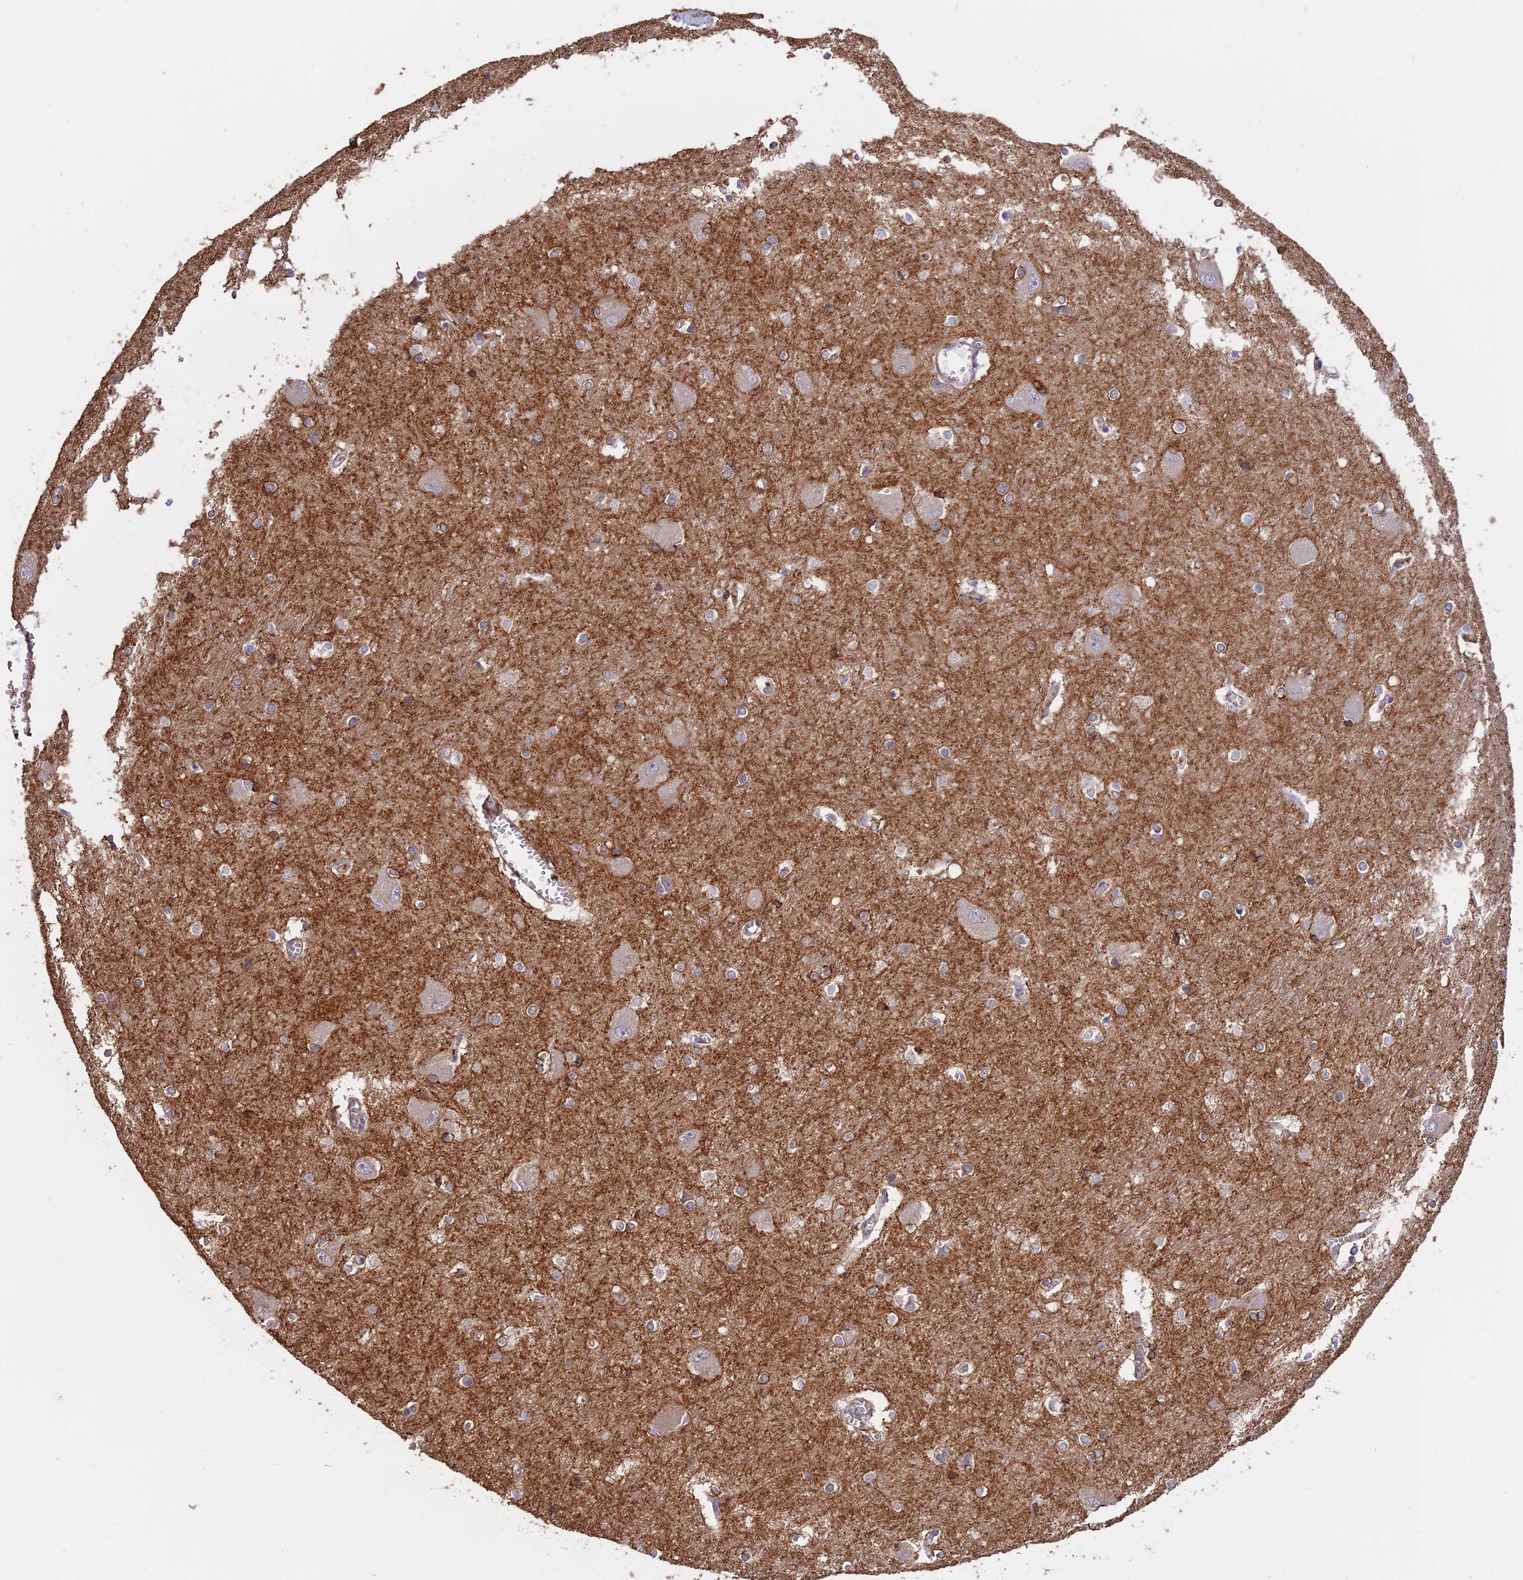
{"staining": {"intensity": "weak", "quantity": "<25%", "location": "cytoplasmic/membranous"}, "tissue": "caudate", "cell_type": "Glial cells", "image_type": "normal", "snomed": [{"axis": "morphology", "description": "Normal tissue, NOS"}, {"axis": "topography", "description": "Lateral ventricle wall"}], "caption": "A histopathology image of caudate stained for a protein shows no brown staining in glial cells. (DAB (3,3'-diaminobenzidine) IHC with hematoxylin counter stain).", "gene": "RASAL1", "patient": {"sex": "male", "age": 37}}